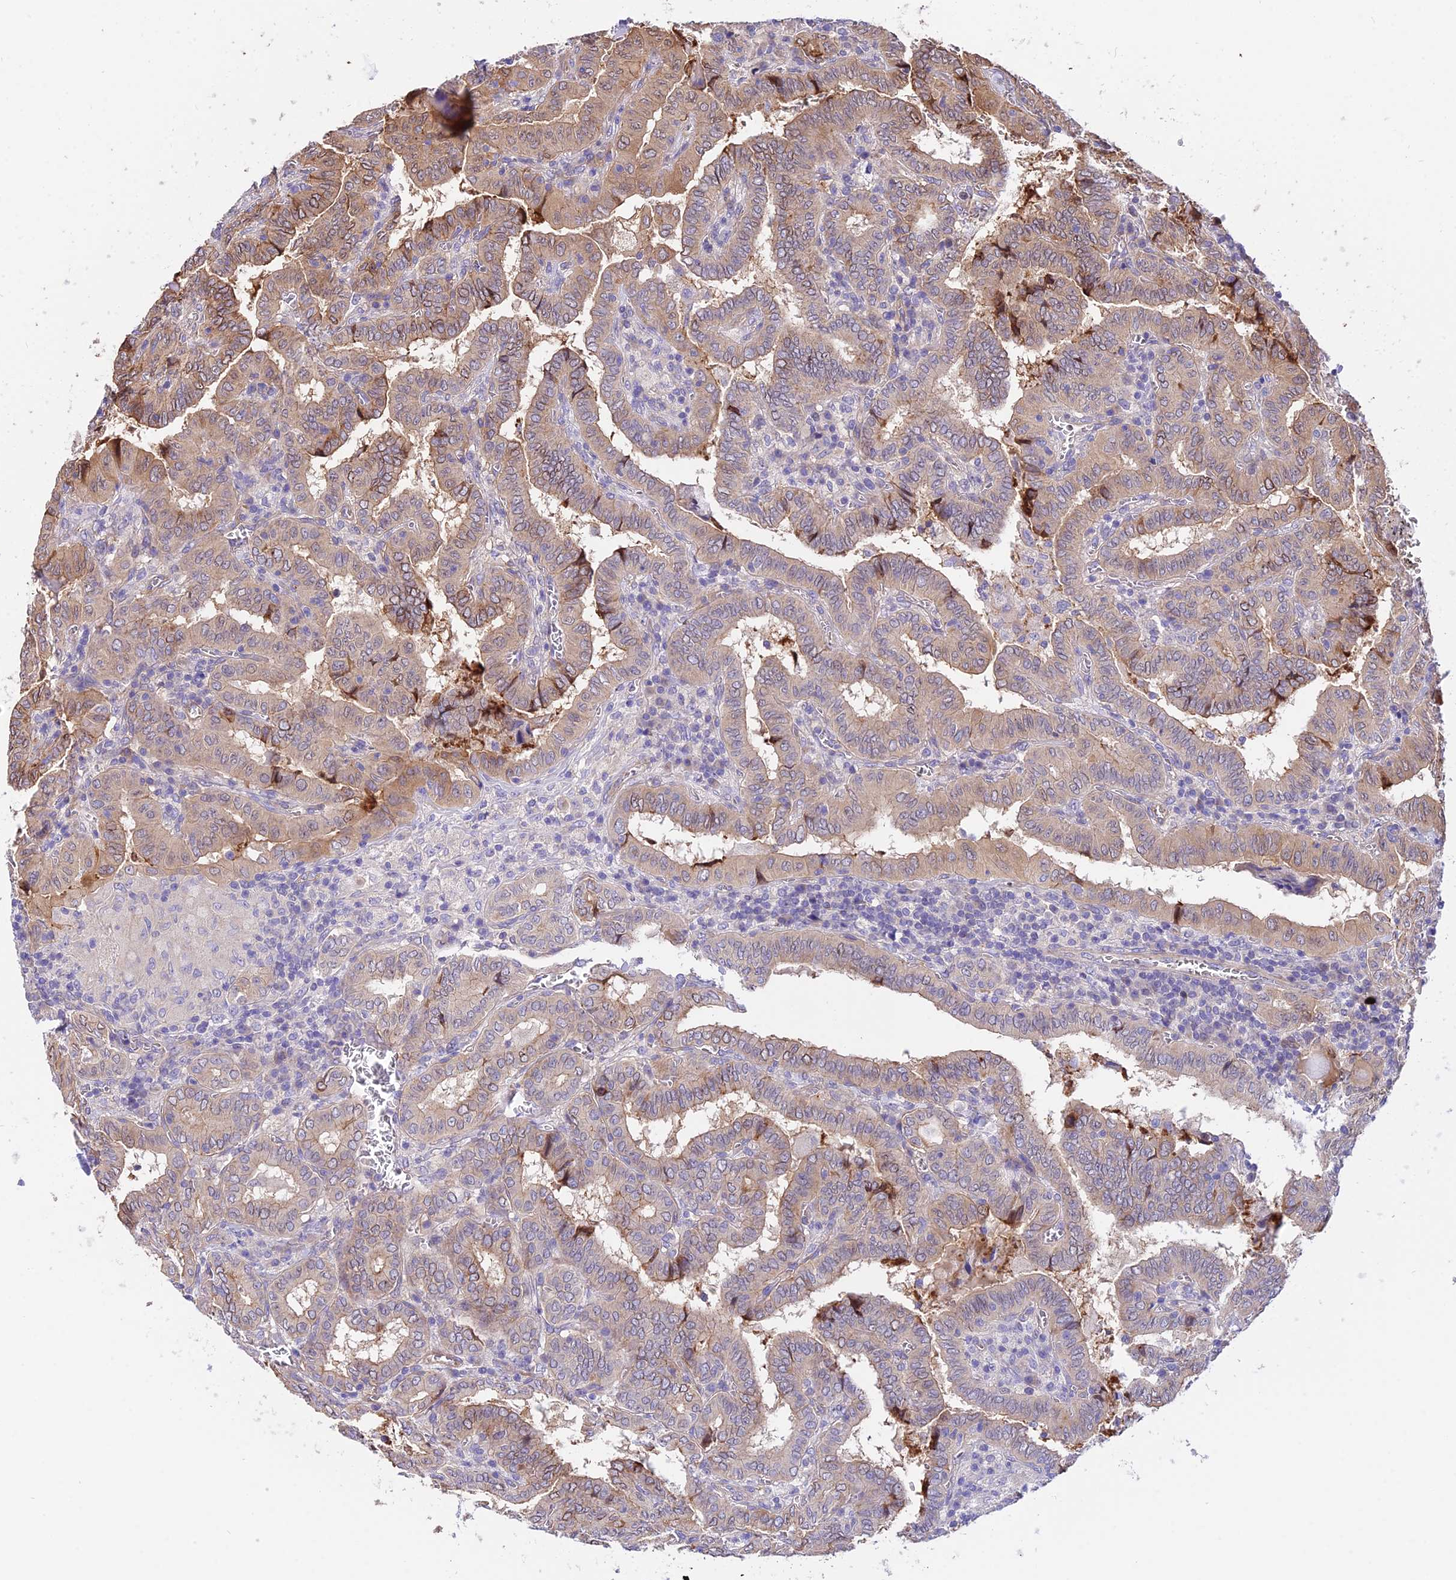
{"staining": {"intensity": "moderate", "quantity": "25%-75%", "location": "cytoplasmic/membranous"}, "tissue": "thyroid cancer", "cell_type": "Tumor cells", "image_type": "cancer", "snomed": [{"axis": "morphology", "description": "Papillary adenocarcinoma, NOS"}, {"axis": "topography", "description": "Thyroid gland"}], "caption": "Approximately 25%-75% of tumor cells in human thyroid papillary adenocarcinoma reveal moderate cytoplasmic/membranous protein staining as visualized by brown immunohistochemical staining.", "gene": "TRIM43B", "patient": {"sex": "female", "age": 72}}